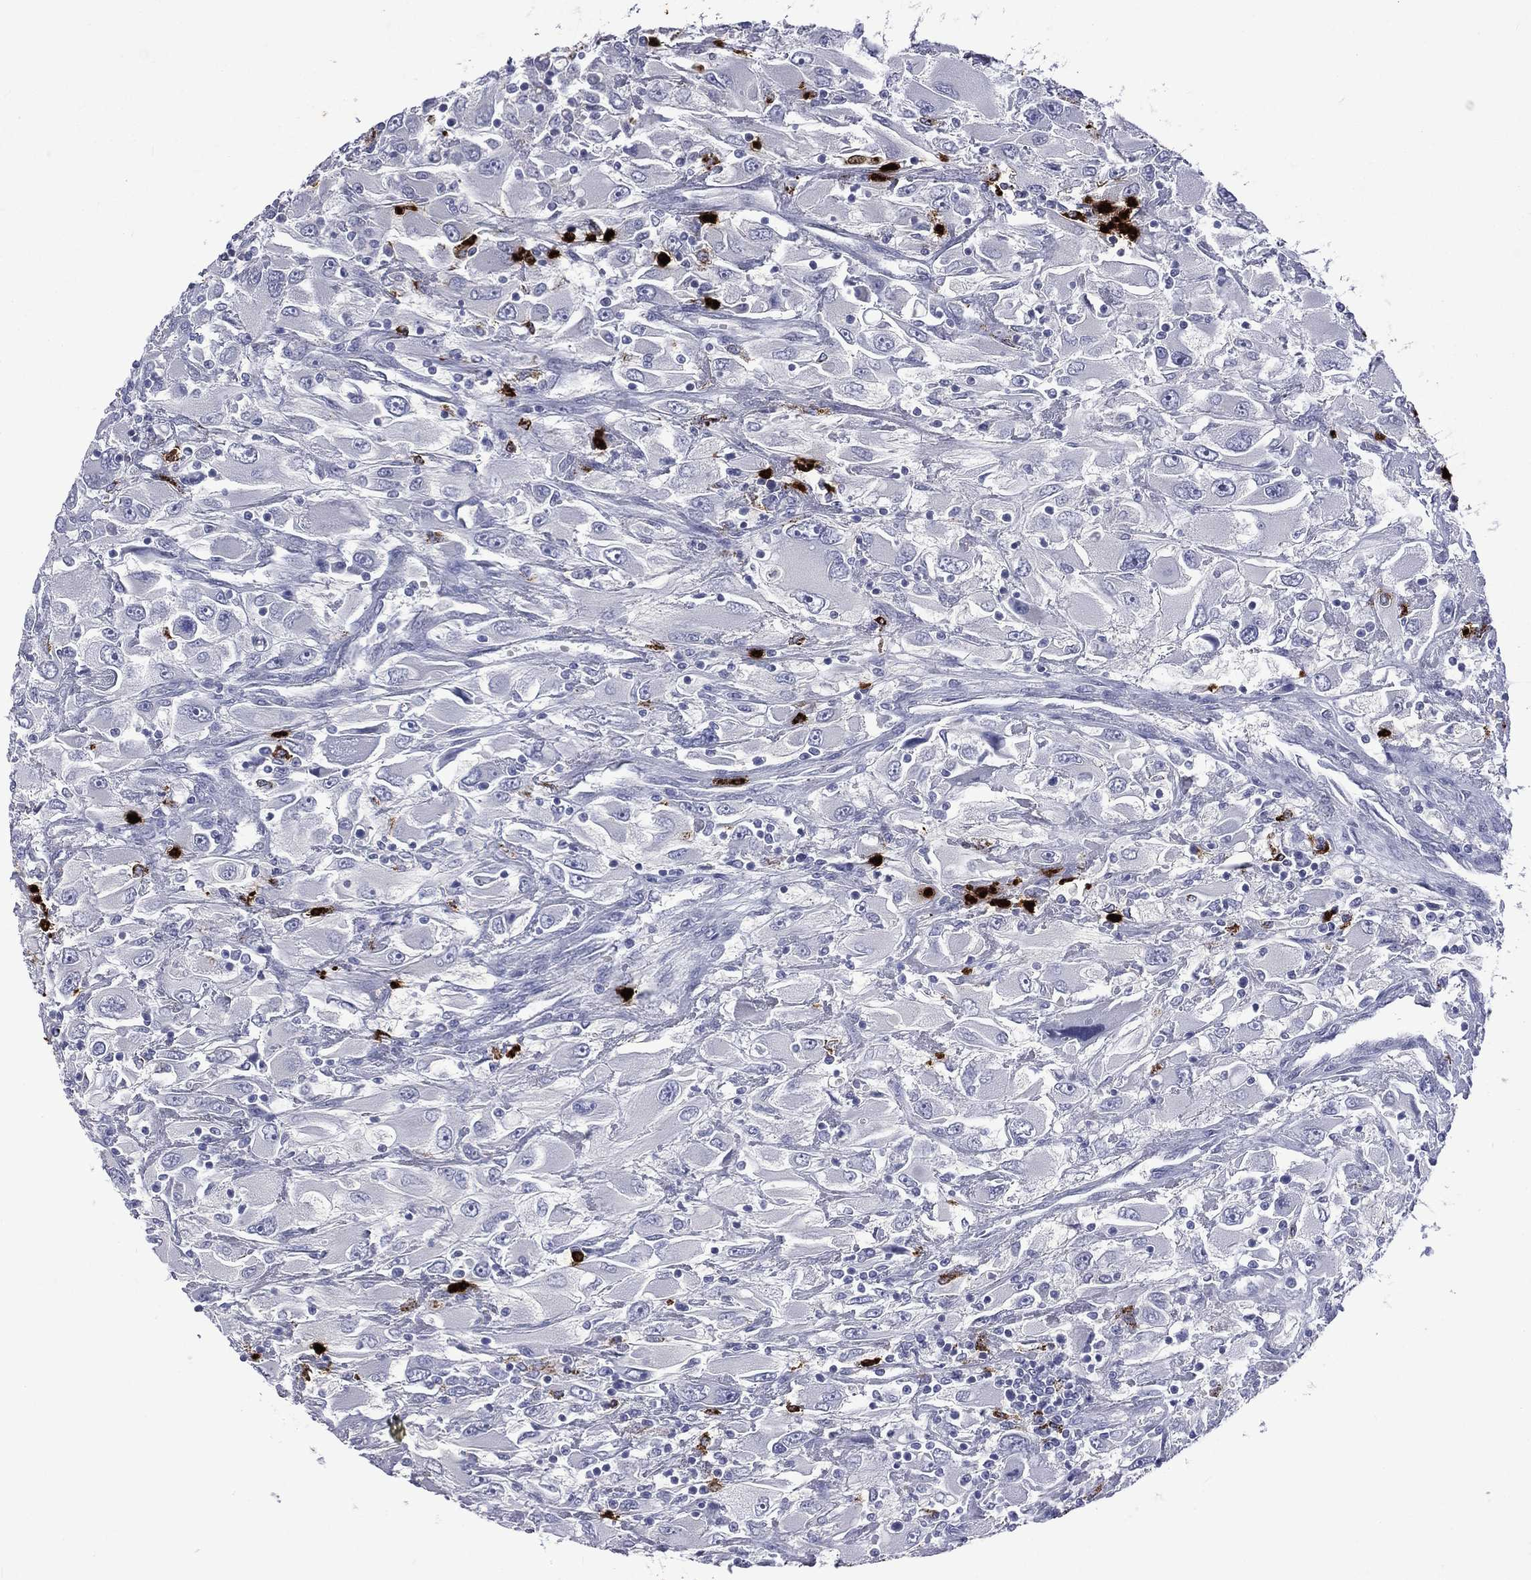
{"staining": {"intensity": "negative", "quantity": "none", "location": "none"}, "tissue": "renal cancer", "cell_type": "Tumor cells", "image_type": "cancer", "snomed": [{"axis": "morphology", "description": "Adenocarcinoma, NOS"}, {"axis": "topography", "description": "Kidney"}], "caption": "Renal cancer stained for a protein using IHC displays no staining tumor cells.", "gene": "ELANE", "patient": {"sex": "female", "age": 52}}